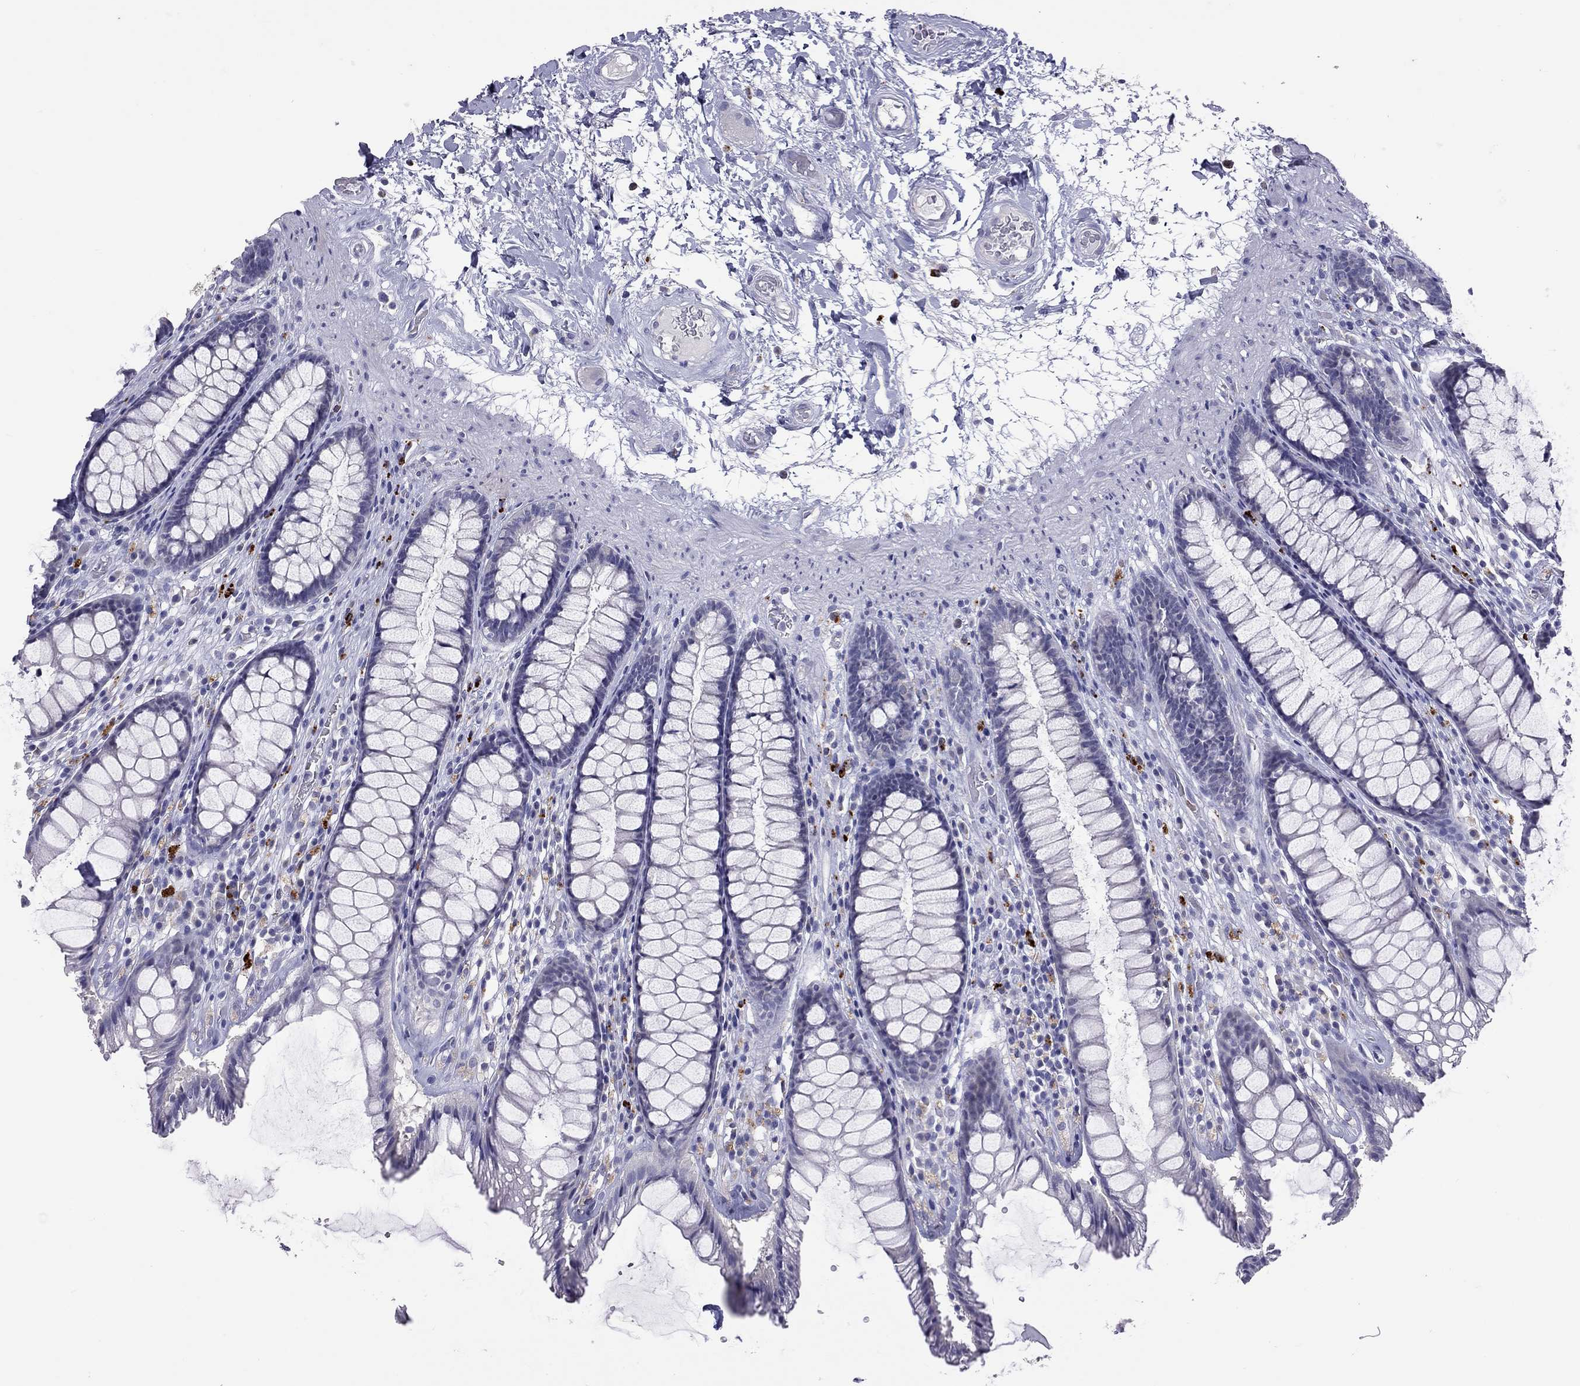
{"staining": {"intensity": "negative", "quantity": "none", "location": "none"}, "tissue": "rectum", "cell_type": "Glandular cells", "image_type": "normal", "snomed": [{"axis": "morphology", "description": "Normal tissue, NOS"}, {"axis": "topography", "description": "Rectum"}], "caption": "DAB immunohistochemical staining of benign human rectum exhibits no significant staining in glandular cells.", "gene": "SLAMF1", "patient": {"sex": "male", "age": 72}}